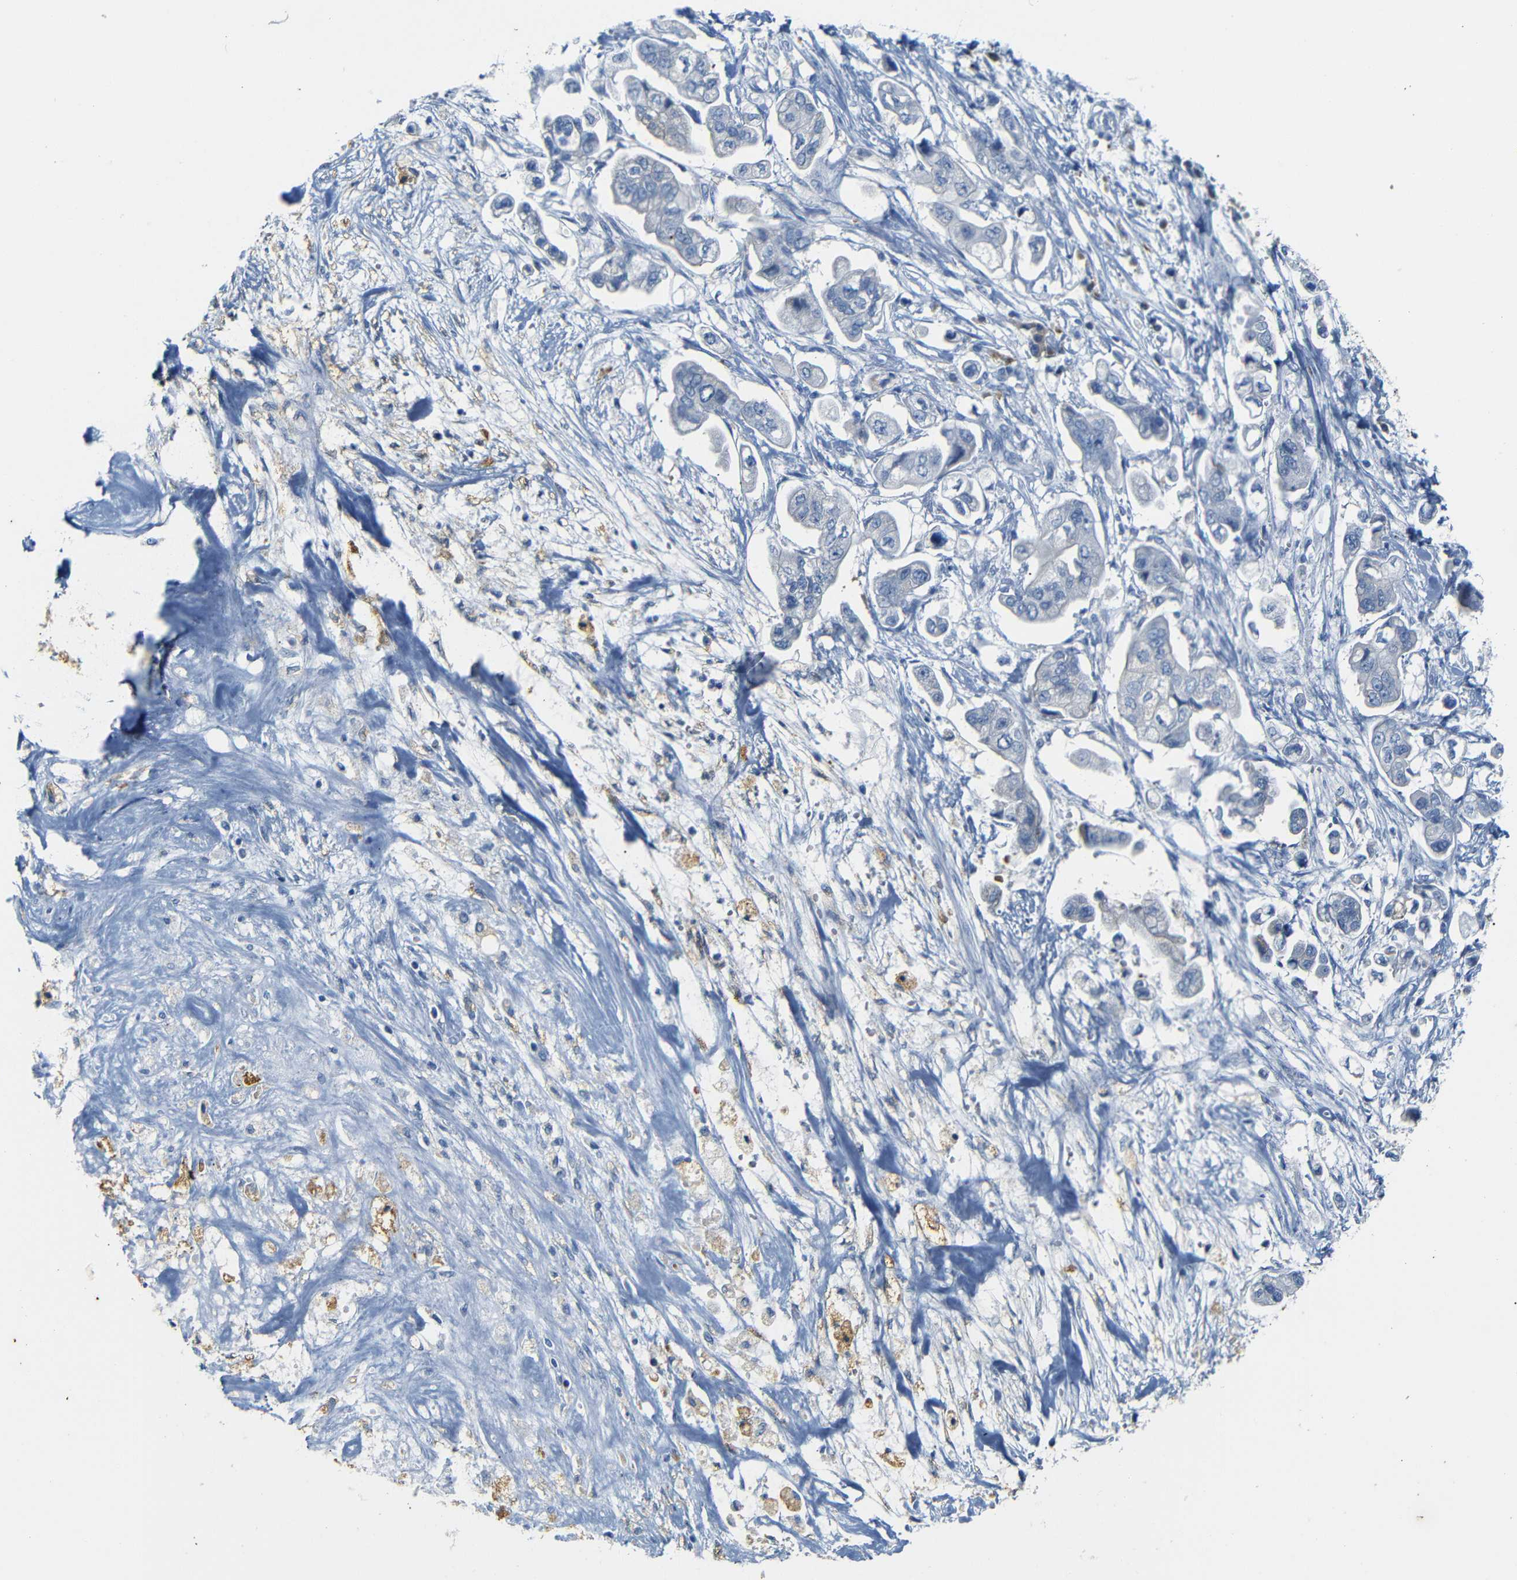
{"staining": {"intensity": "weak", "quantity": "<25%", "location": "cytoplasmic/membranous"}, "tissue": "stomach cancer", "cell_type": "Tumor cells", "image_type": "cancer", "snomed": [{"axis": "morphology", "description": "Adenocarcinoma, NOS"}, {"axis": "topography", "description": "Stomach"}], "caption": "Adenocarcinoma (stomach) was stained to show a protein in brown. There is no significant positivity in tumor cells. (Brightfield microscopy of DAB (3,3'-diaminobenzidine) IHC at high magnification).", "gene": "FCRL1", "patient": {"sex": "male", "age": 62}}